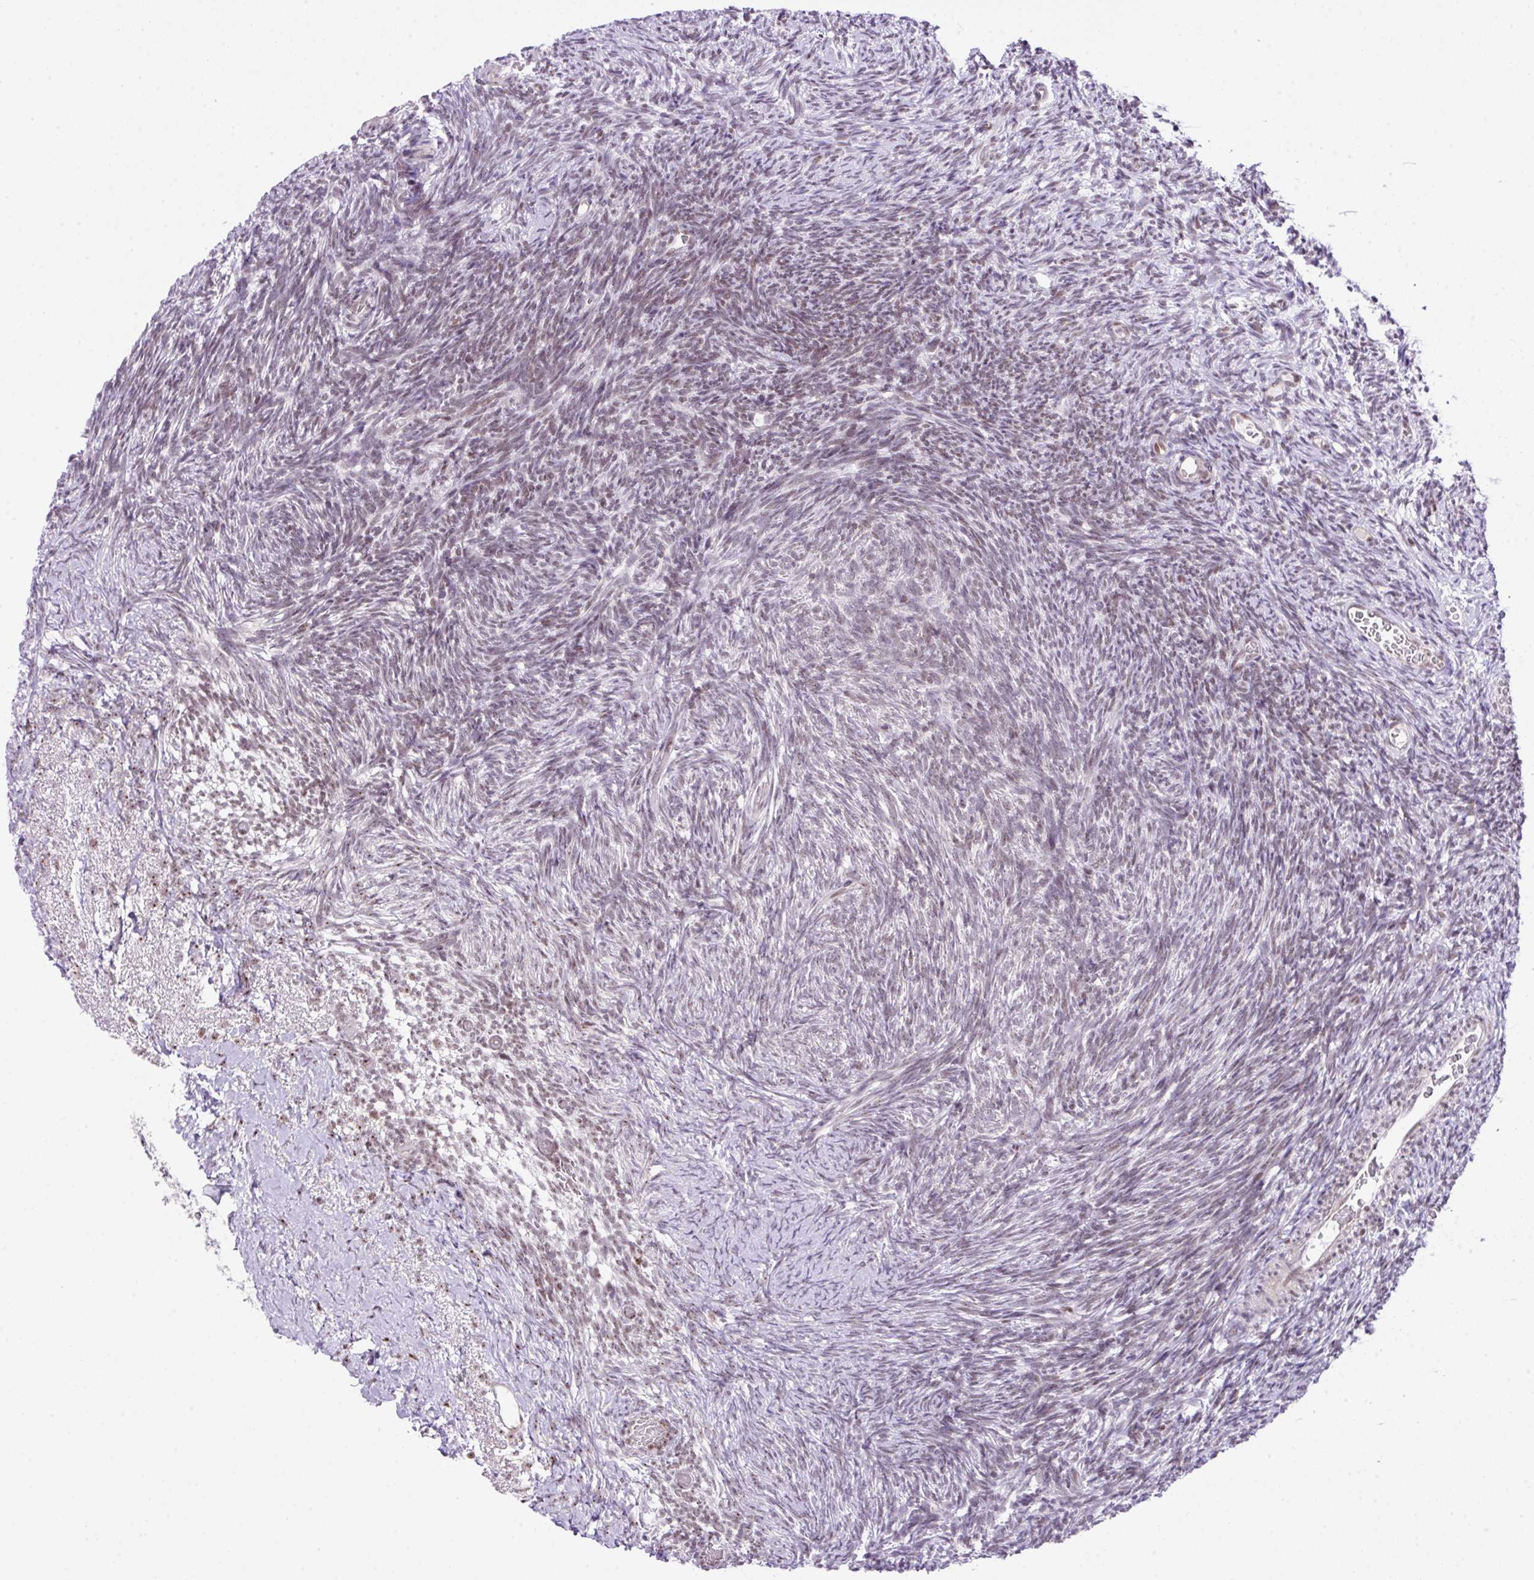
{"staining": {"intensity": "negative", "quantity": "none", "location": "none"}, "tissue": "ovary", "cell_type": "Follicle cells", "image_type": "normal", "snomed": [{"axis": "morphology", "description": "Normal tissue, NOS"}, {"axis": "topography", "description": "Ovary"}], "caption": "Immunohistochemistry image of benign ovary: ovary stained with DAB (3,3'-diaminobenzidine) shows no significant protein expression in follicle cells.", "gene": "CCDC137", "patient": {"sex": "female", "age": 39}}